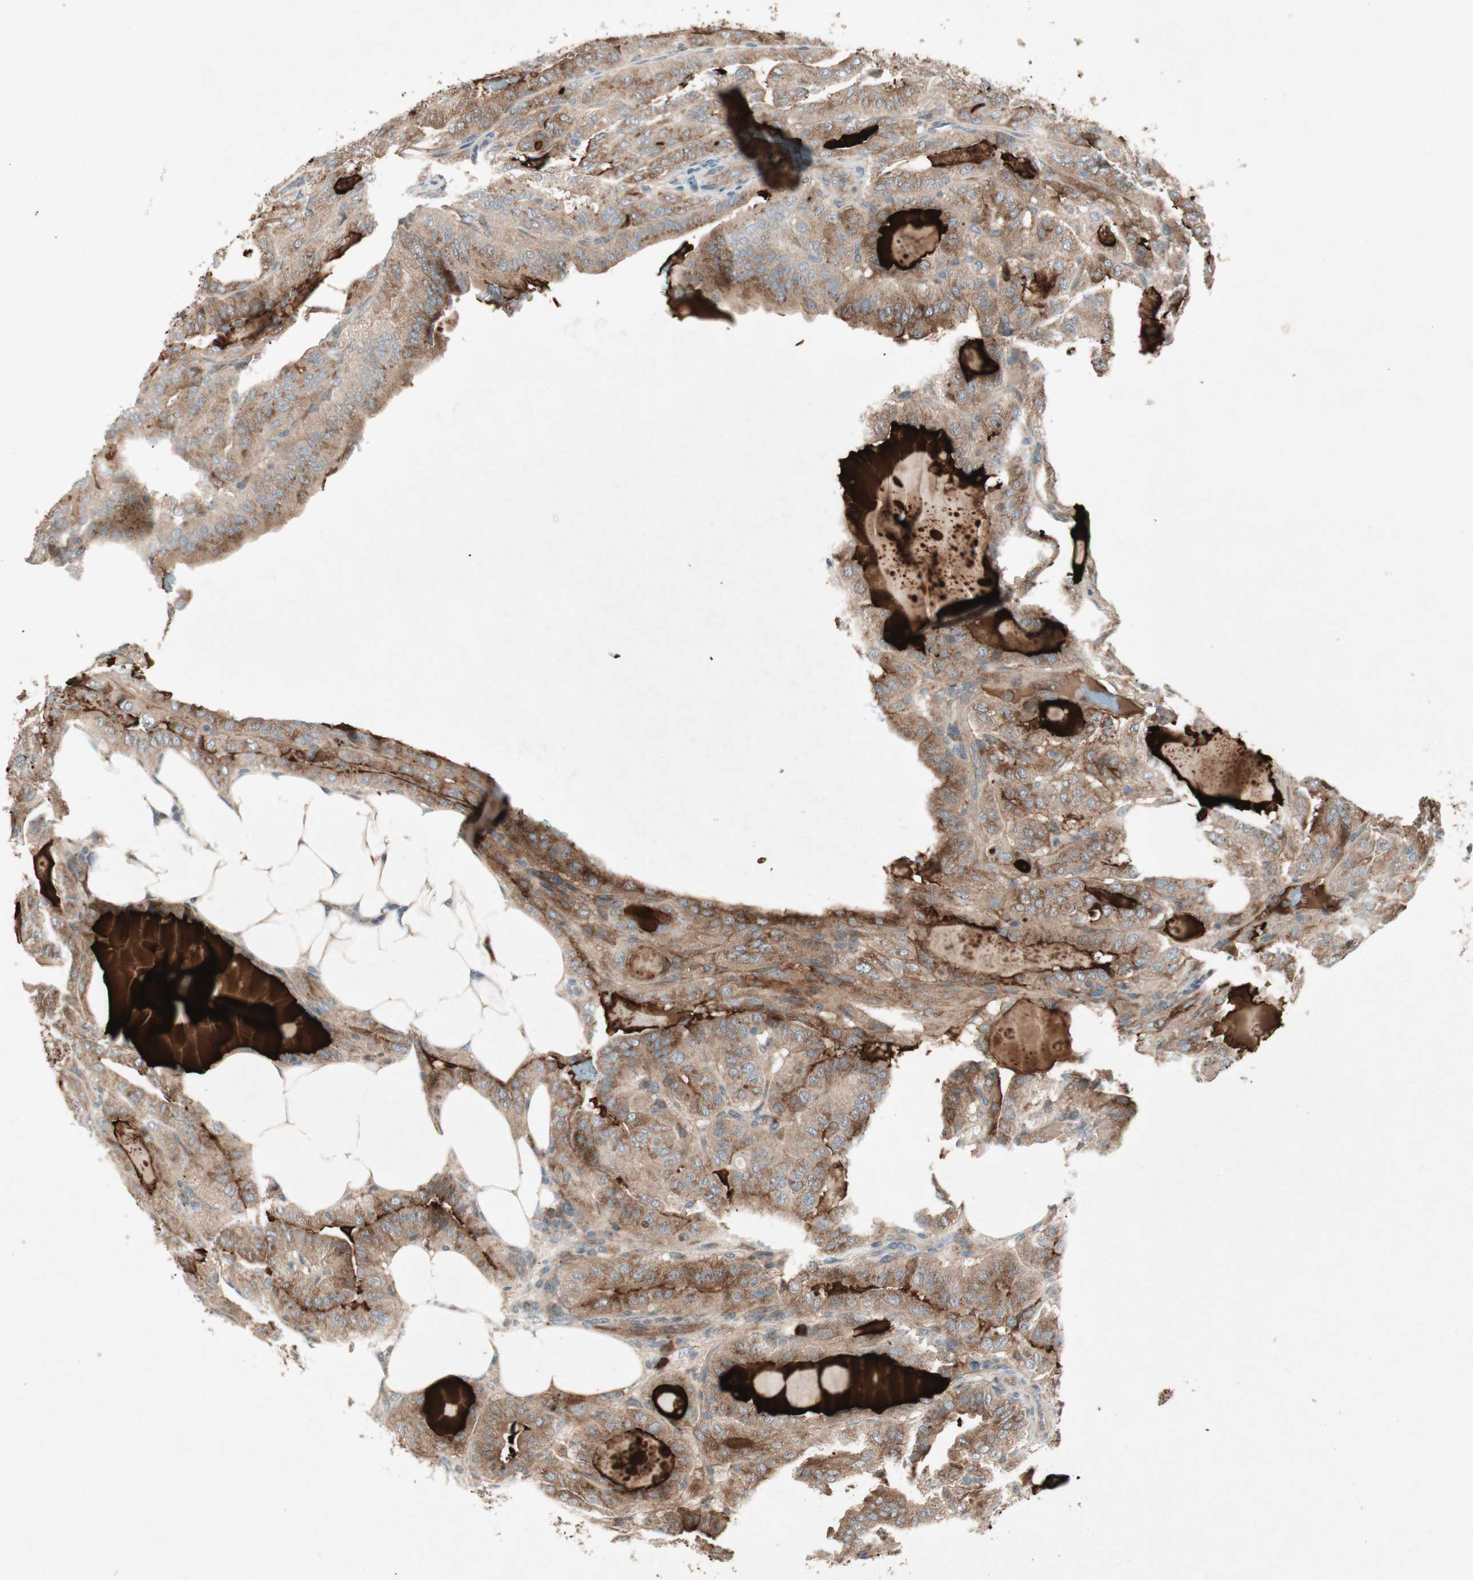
{"staining": {"intensity": "moderate", "quantity": ">75%", "location": "cytoplasmic/membranous"}, "tissue": "thyroid cancer", "cell_type": "Tumor cells", "image_type": "cancer", "snomed": [{"axis": "morphology", "description": "Papillary adenocarcinoma, NOS"}, {"axis": "topography", "description": "Thyroid gland"}], "caption": "The image reveals staining of thyroid cancer (papillary adenocarcinoma), revealing moderate cytoplasmic/membranous protein positivity (brown color) within tumor cells.", "gene": "APOO", "patient": {"sex": "male", "age": 77}}